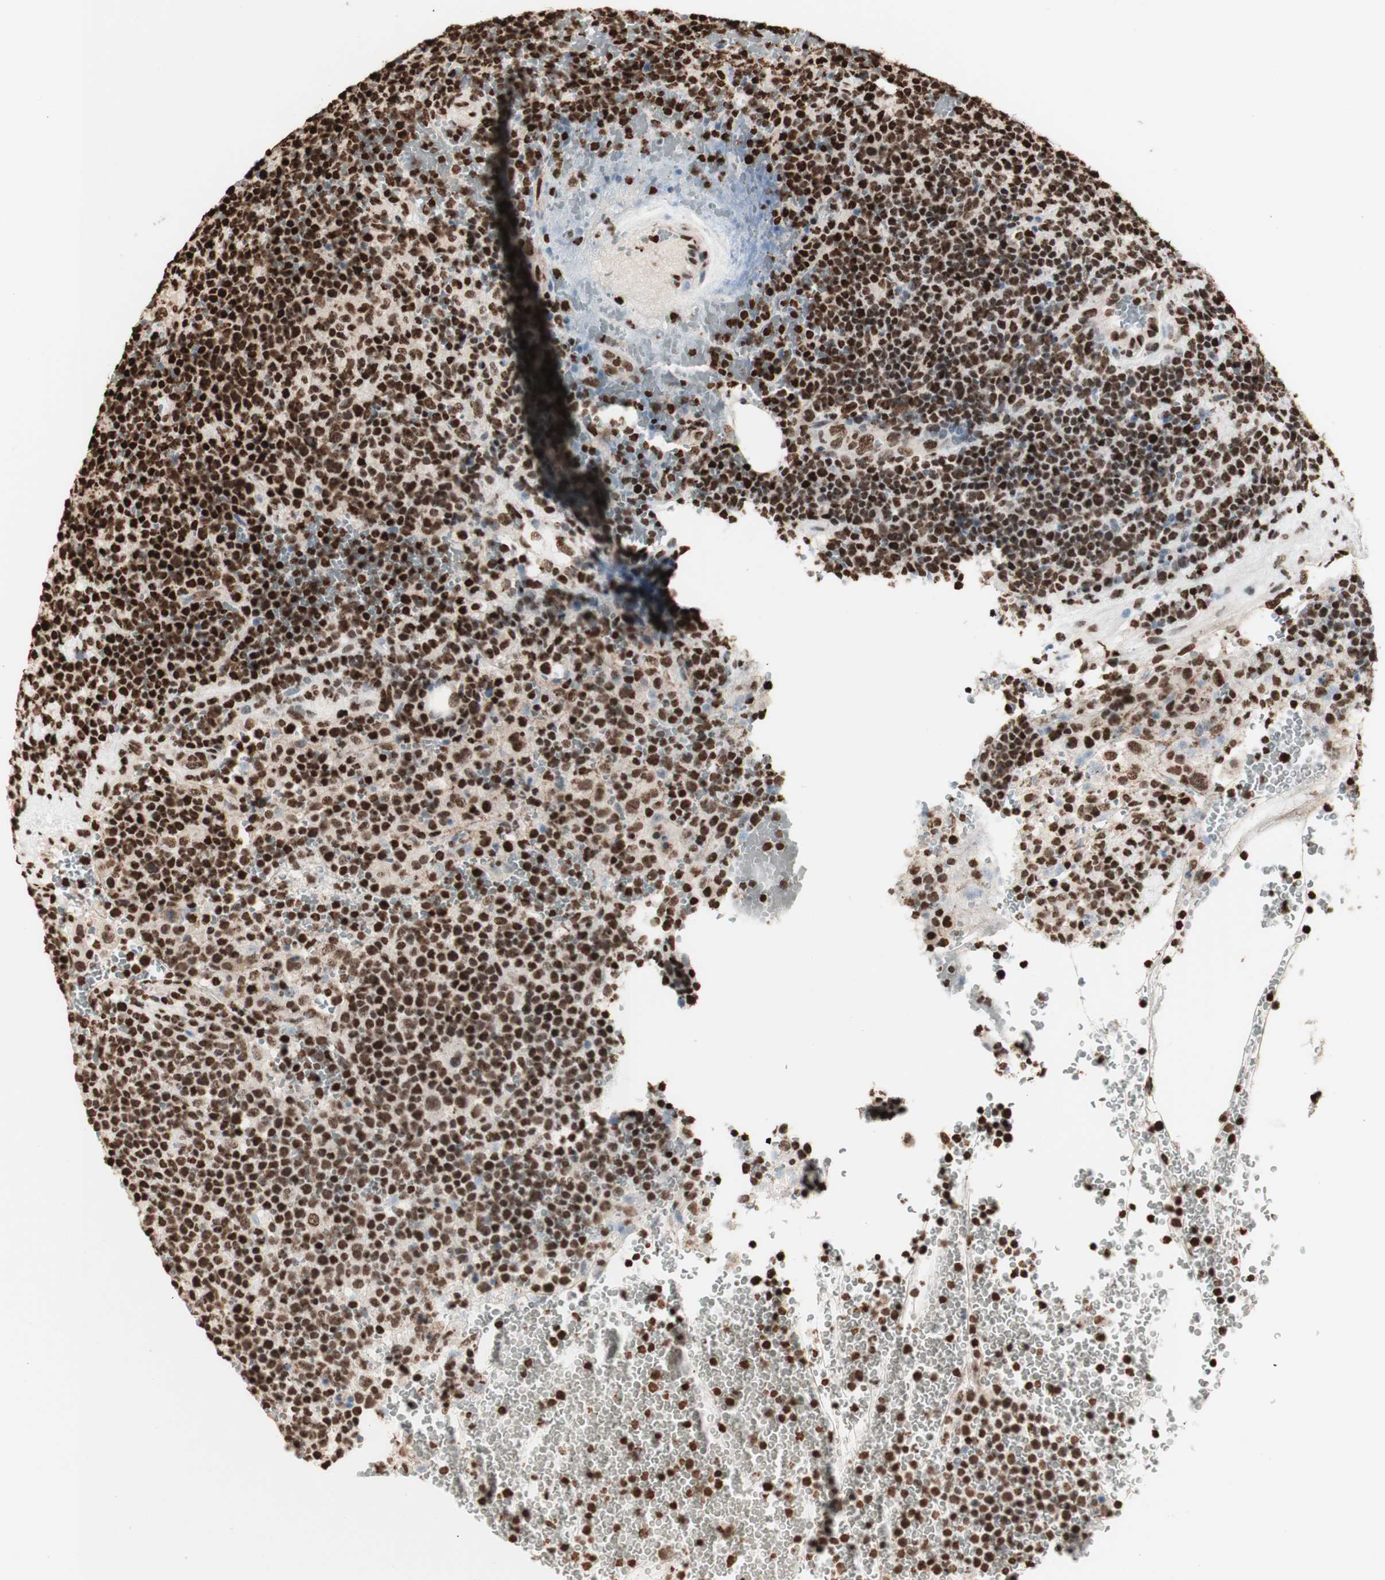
{"staining": {"intensity": "strong", "quantity": ">75%", "location": "nuclear"}, "tissue": "lymphoma", "cell_type": "Tumor cells", "image_type": "cancer", "snomed": [{"axis": "morphology", "description": "Malignant lymphoma, non-Hodgkin's type, High grade"}, {"axis": "topography", "description": "Lymph node"}], "caption": "The photomicrograph reveals immunohistochemical staining of lymphoma. There is strong nuclear expression is seen in about >75% of tumor cells. (DAB (3,3'-diaminobenzidine) IHC with brightfield microscopy, high magnification).", "gene": "HNRNPA2B1", "patient": {"sex": "male", "age": 61}}